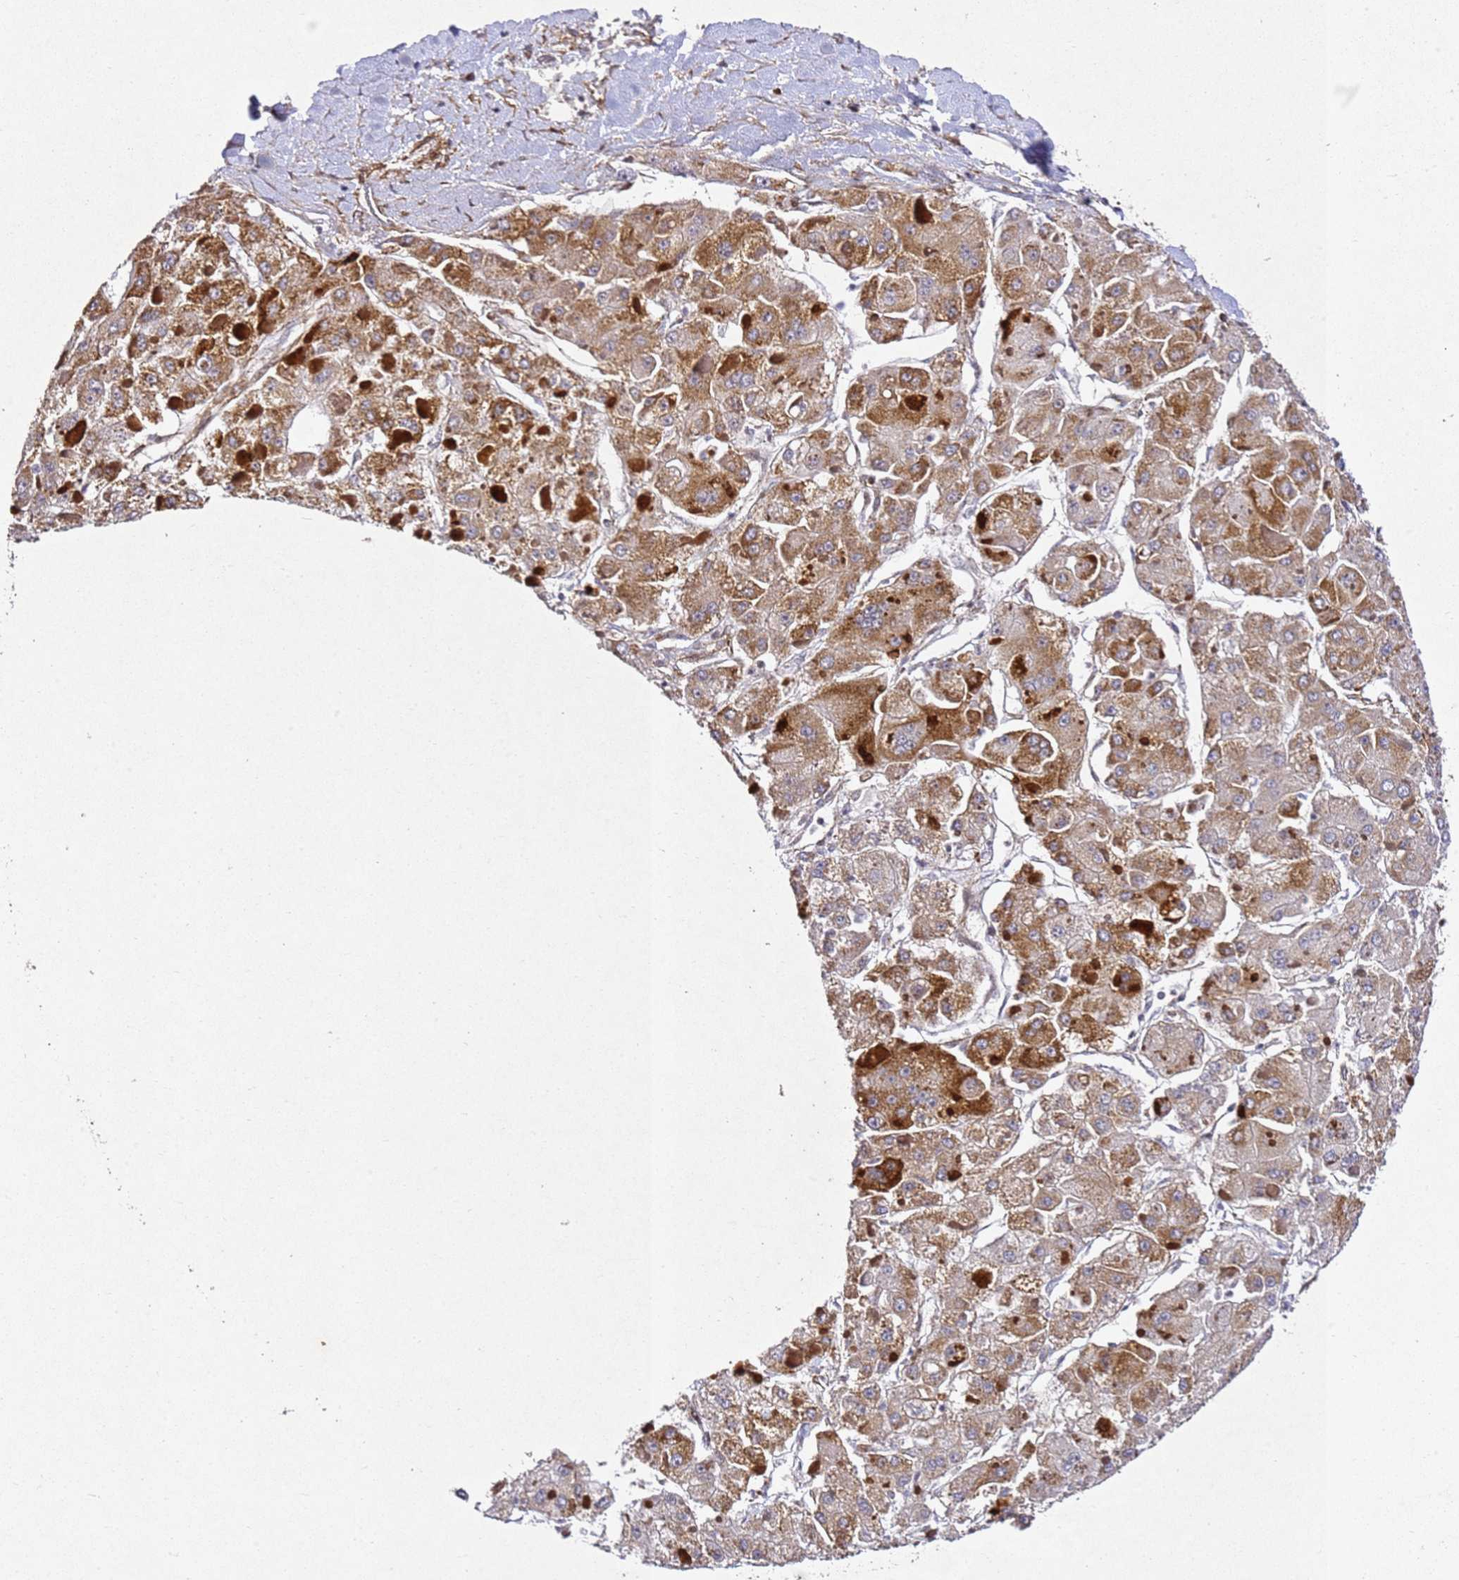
{"staining": {"intensity": "moderate", "quantity": ">75%", "location": "cytoplasmic/membranous"}, "tissue": "liver cancer", "cell_type": "Tumor cells", "image_type": "cancer", "snomed": [{"axis": "morphology", "description": "Carcinoma, Hepatocellular, NOS"}, {"axis": "topography", "description": "Liver"}], "caption": "About >75% of tumor cells in hepatocellular carcinoma (liver) exhibit moderate cytoplasmic/membranous protein staining as visualized by brown immunohistochemical staining.", "gene": "ZNF296", "patient": {"sex": "female", "age": 73}}